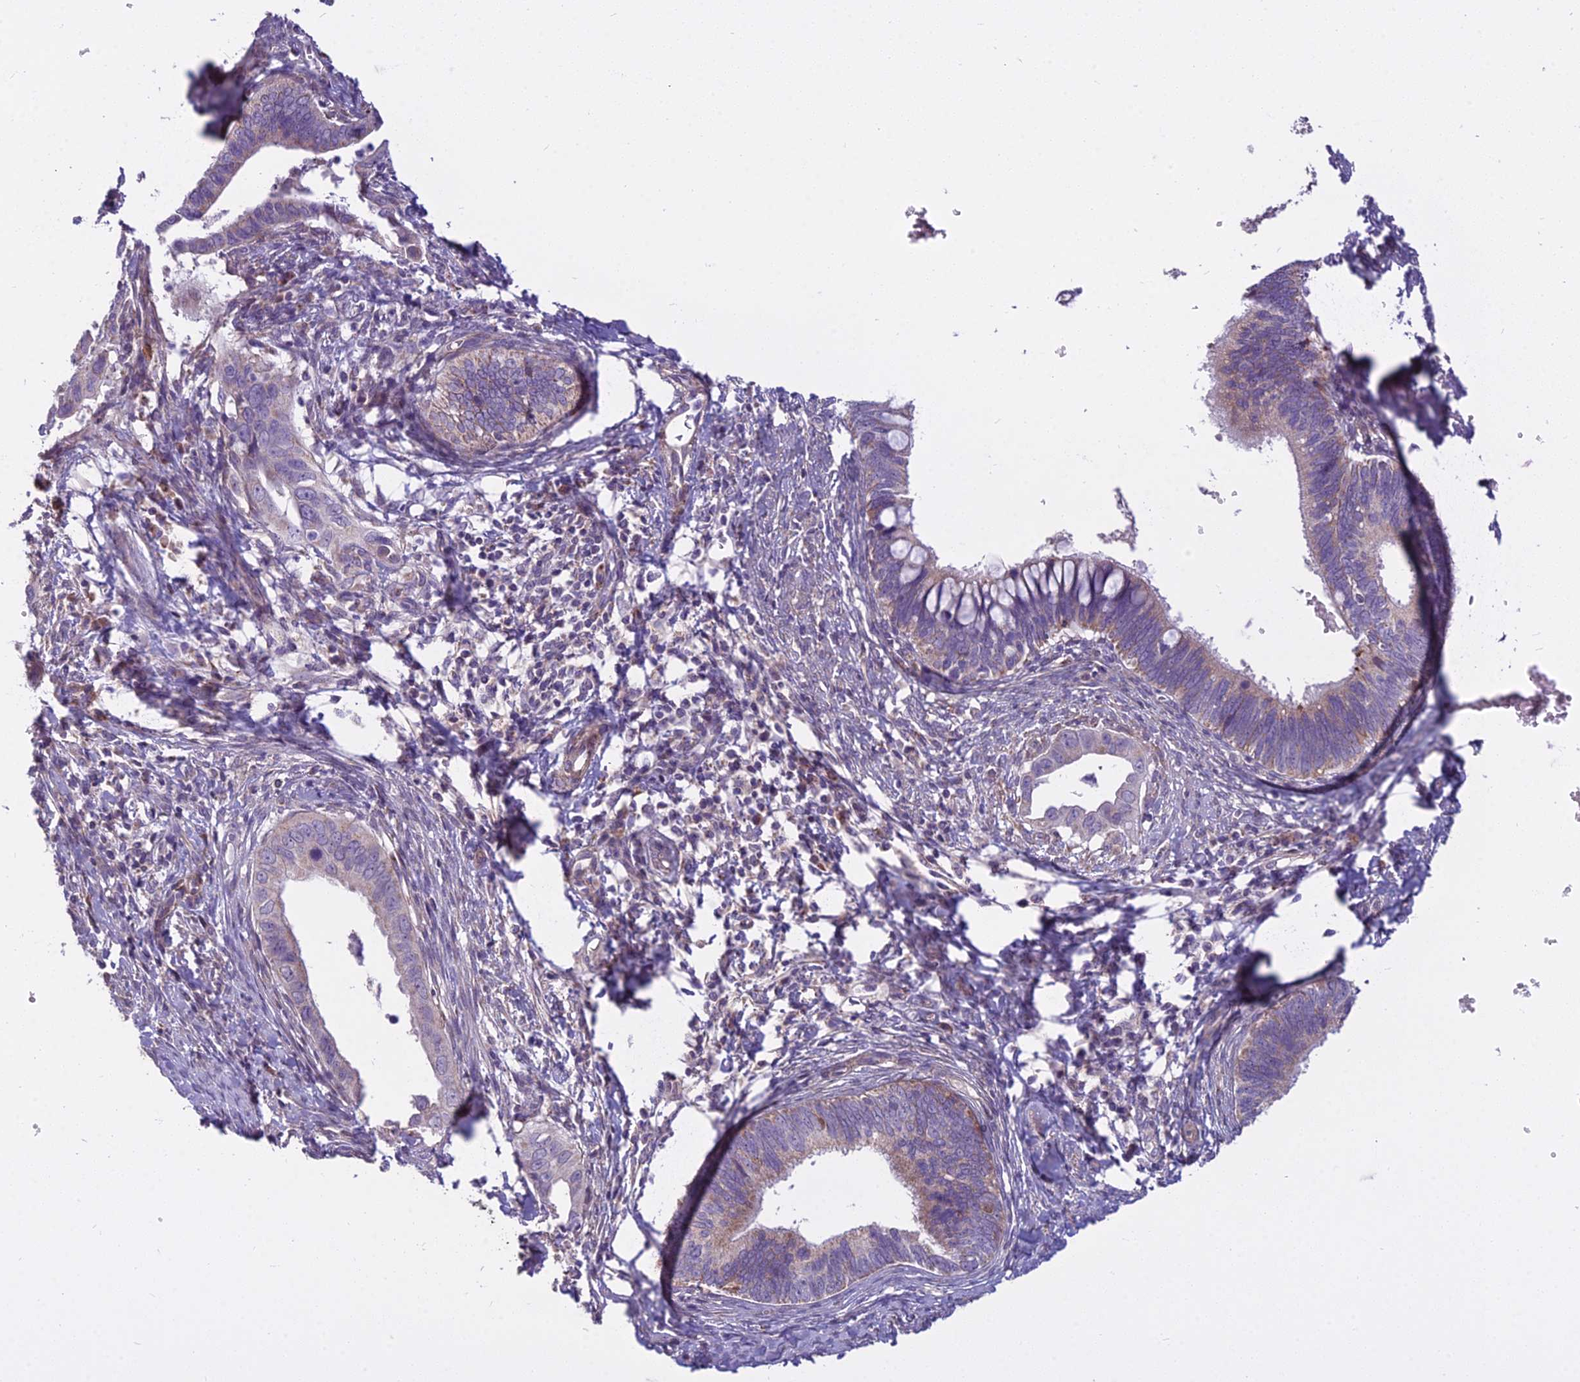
{"staining": {"intensity": "negative", "quantity": "none", "location": "none"}, "tissue": "cervical cancer", "cell_type": "Tumor cells", "image_type": "cancer", "snomed": [{"axis": "morphology", "description": "Adenocarcinoma, NOS"}, {"axis": "topography", "description": "Cervix"}], "caption": "Immunohistochemistry histopathology image of adenocarcinoma (cervical) stained for a protein (brown), which demonstrates no expression in tumor cells. (DAB (3,3'-diaminobenzidine) immunohistochemistry (IHC), high magnification).", "gene": "DUS2", "patient": {"sex": "female", "age": 42}}